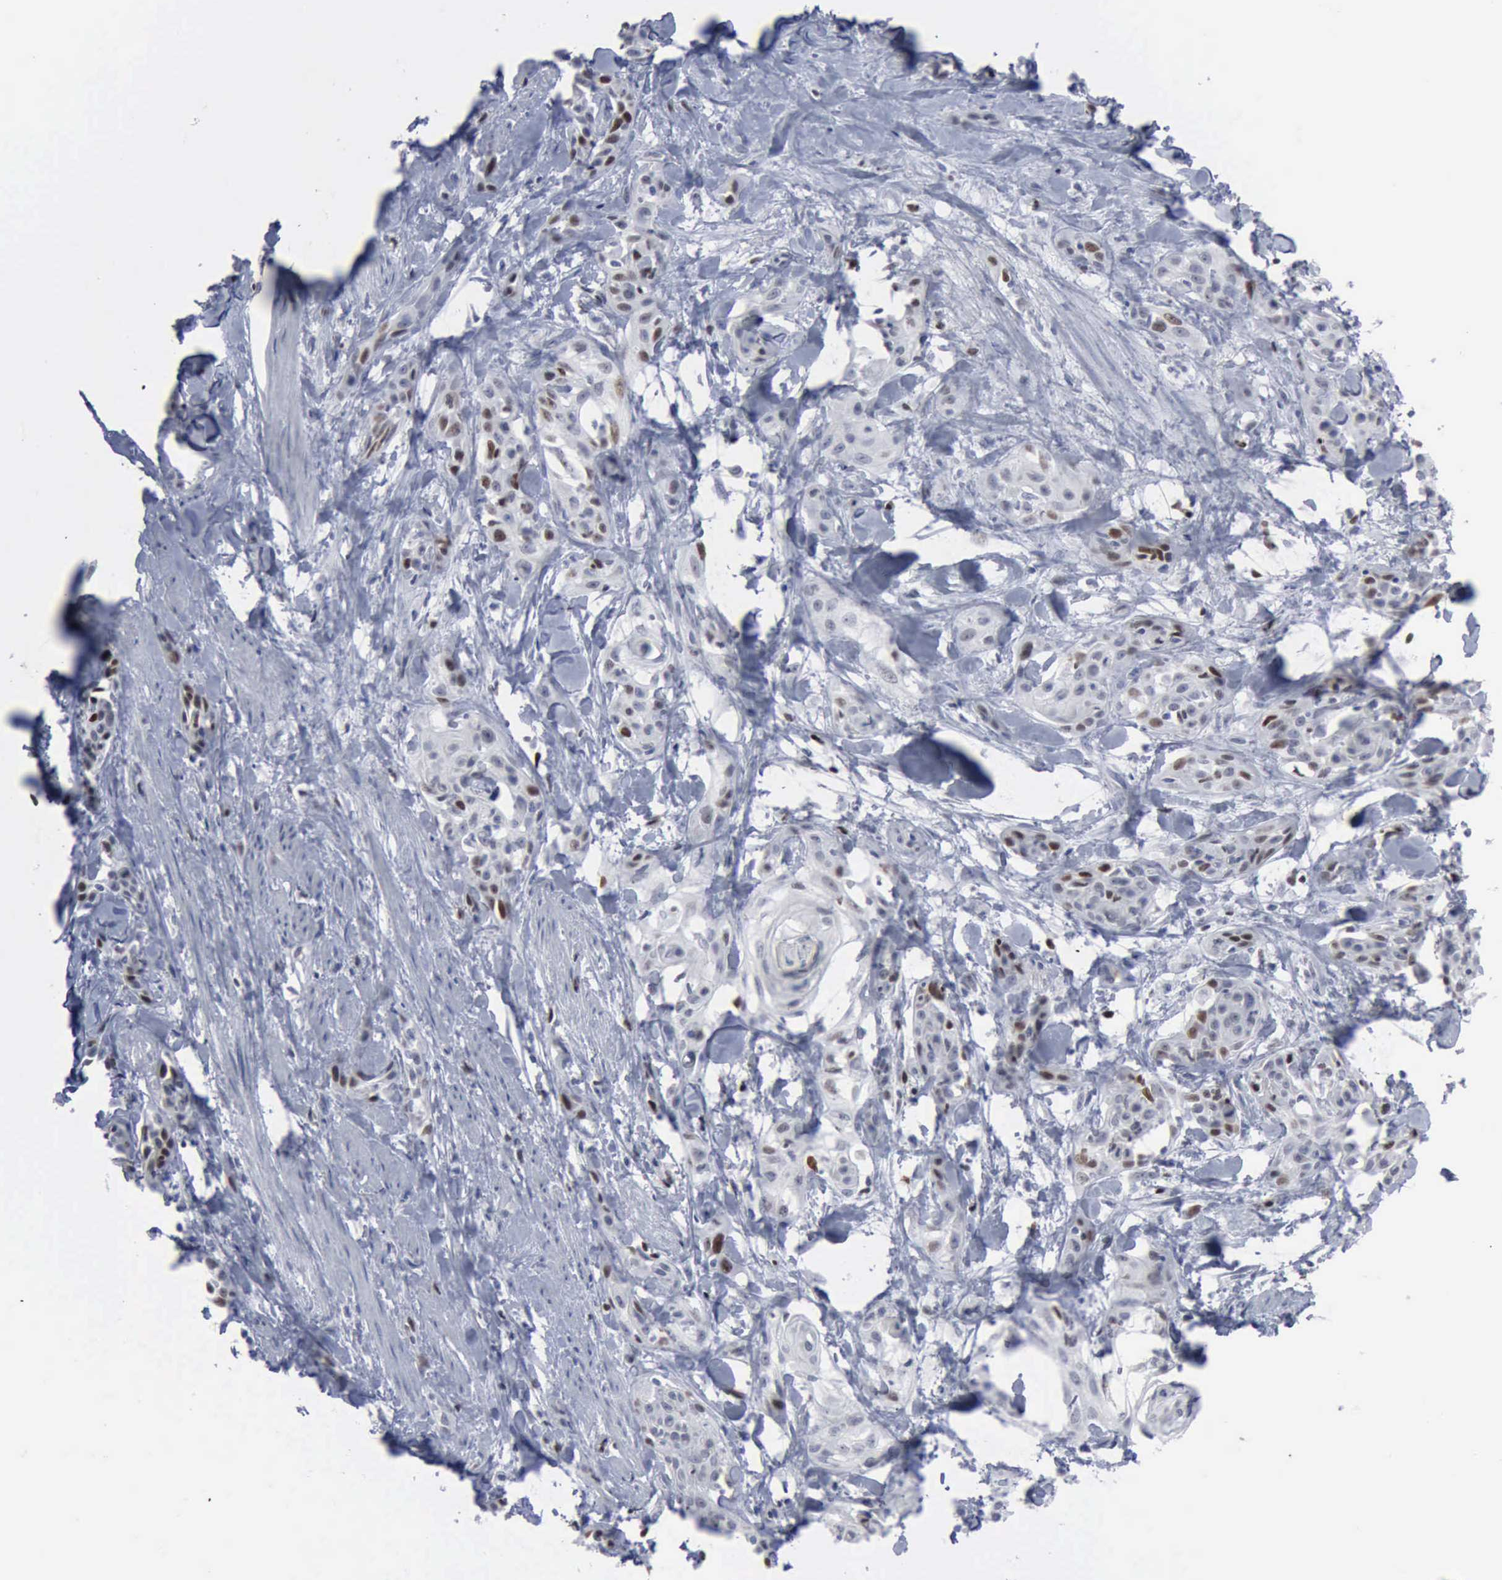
{"staining": {"intensity": "moderate", "quantity": "<25%", "location": "nuclear"}, "tissue": "skin cancer", "cell_type": "Tumor cells", "image_type": "cancer", "snomed": [{"axis": "morphology", "description": "Squamous cell carcinoma, NOS"}, {"axis": "topography", "description": "Skin"}, {"axis": "topography", "description": "Anal"}], "caption": "This photomicrograph displays skin cancer (squamous cell carcinoma) stained with IHC to label a protein in brown. The nuclear of tumor cells show moderate positivity for the protein. Nuclei are counter-stained blue.", "gene": "MCM5", "patient": {"sex": "male", "age": 64}}